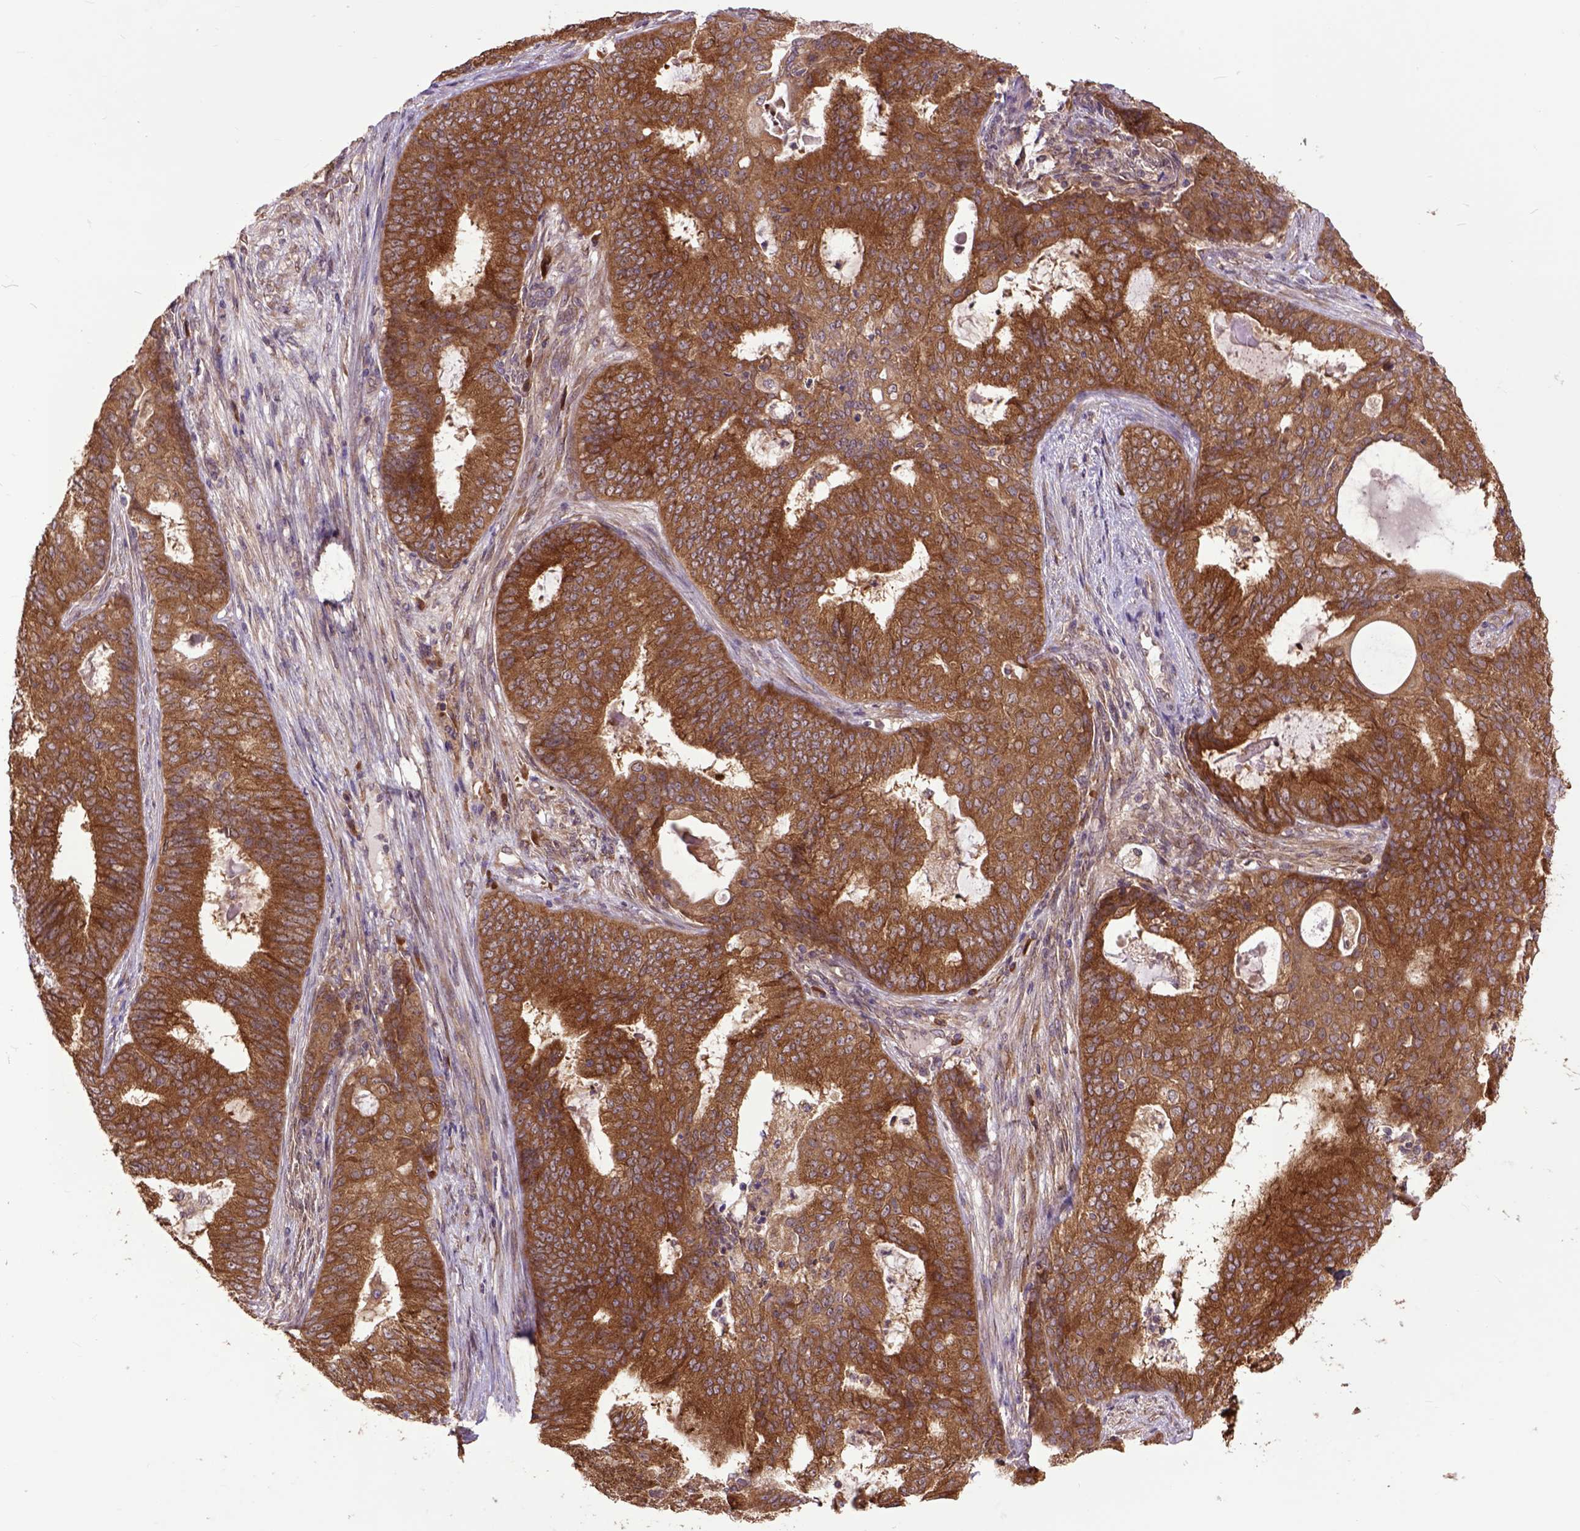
{"staining": {"intensity": "strong", "quantity": ">75%", "location": "cytoplasmic/membranous"}, "tissue": "endometrial cancer", "cell_type": "Tumor cells", "image_type": "cancer", "snomed": [{"axis": "morphology", "description": "Adenocarcinoma, NOS"}, {"axis": "topography", "description": "Endometrium"}], "caption": "Endometrial cancer (adenocarcinoma) tissue demonstrates strong cytoplasmic/membranous positivity in about >75% of tumor cells, visualized by immunohistochemistry.", "gene": "ARL1", "patient": {"sex": "female", "age": 62}}